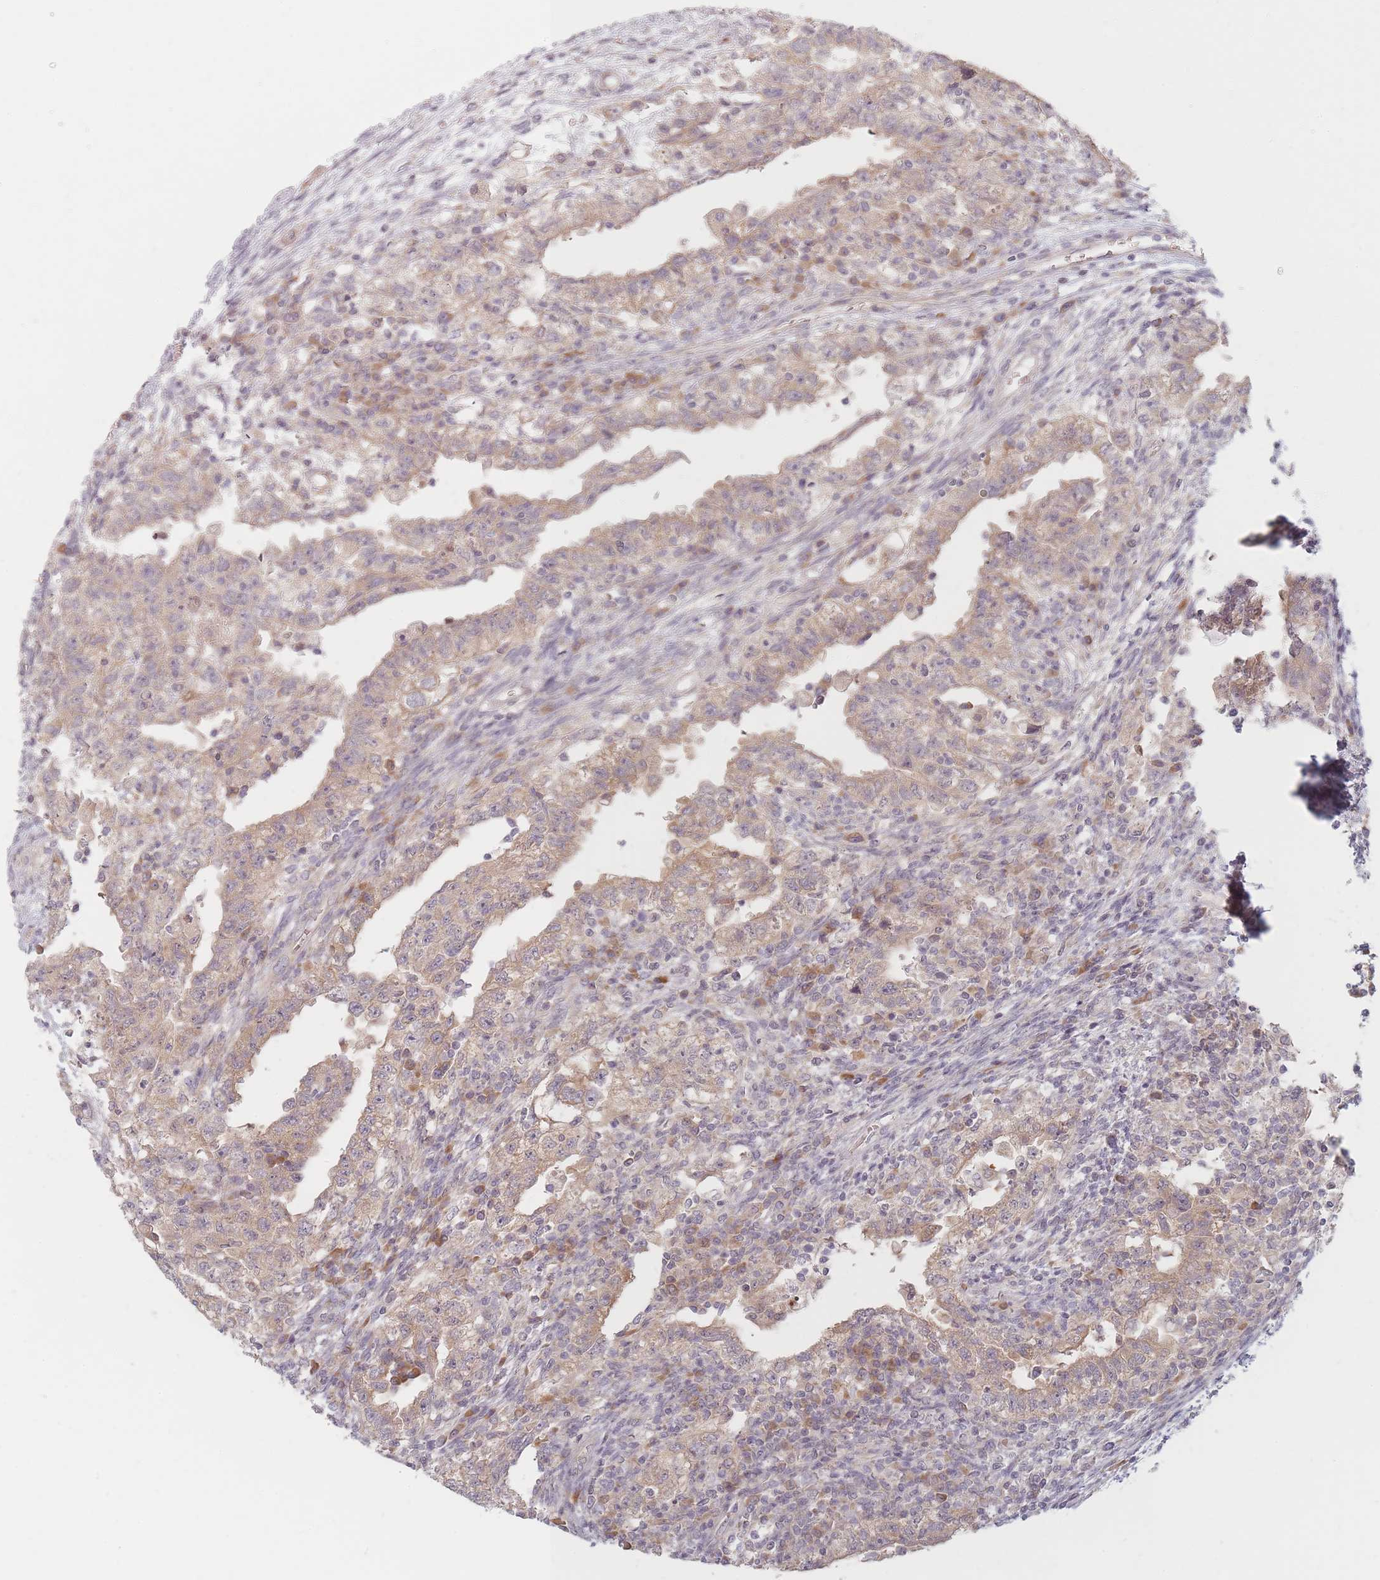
{"staining": {"intensity": "moderate", "quantity": "25%-75%", "location": "cytoplasmic/membranous"}, "tissue": "testis cancer", "cell_type": "Tumor cells", "image_type": "cancer", "snomed": [{"axis": "morphology", "description": "Carcinoma, Embryonal, NOS"}, {"axis": "topography", "description": "Testis"}], "caption": "This micrograph shows testis embryonal carcinoma stained with immunohistochemistry (IHC) to label a protein in brown. The cytoplasmic/membranous of tumor cells show moderate positivity for the protein. Nuclei are counter-stained blue.", "gene": "ZKSCAN7", "patient": {"sex": "male", "age": 26}}